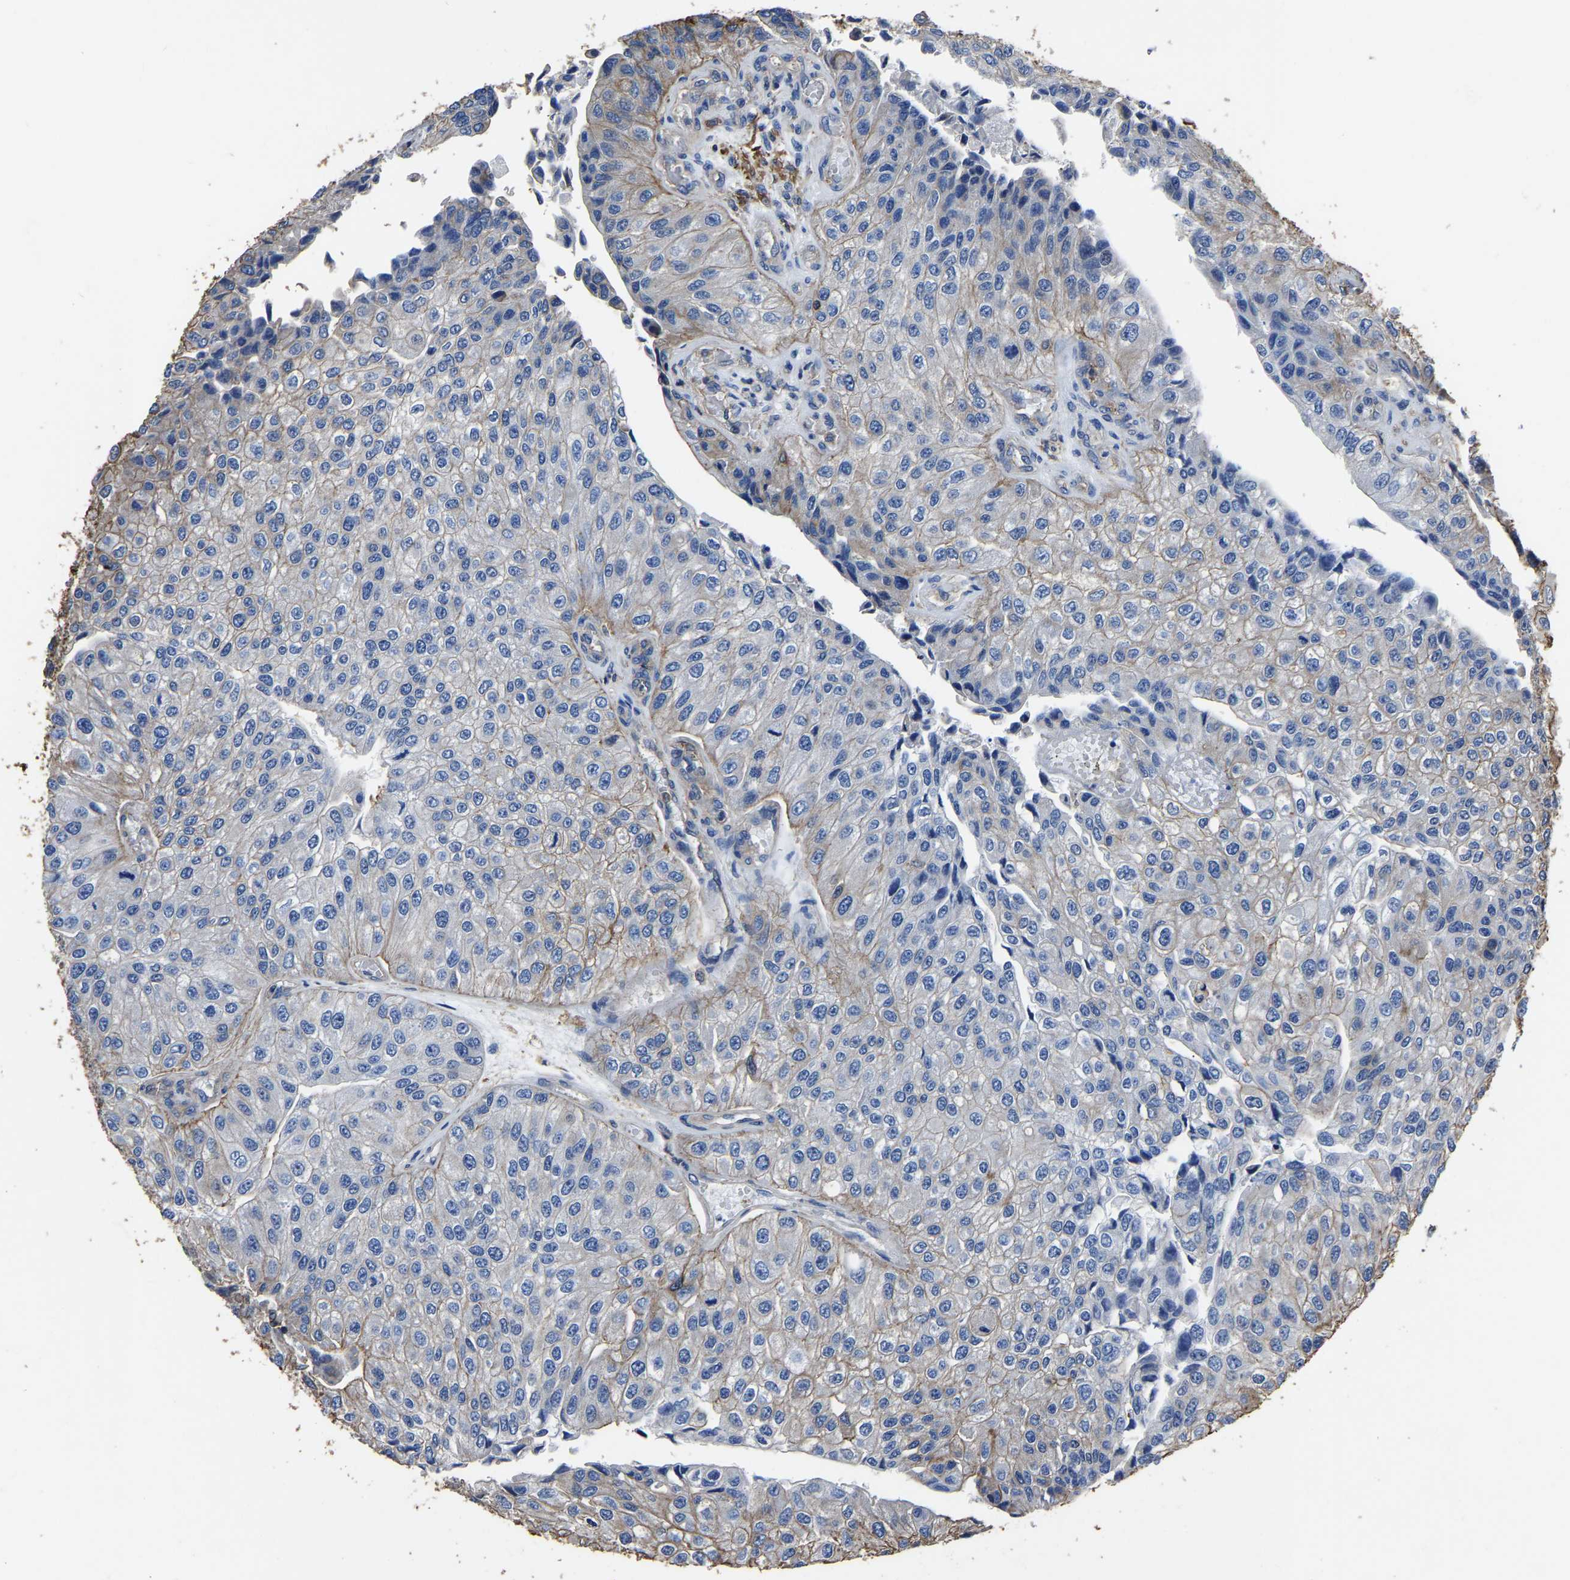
{"staining": {"intensity": "weak", "quantity": "<25%", "location": "cytoplasmic/membranous"}, "tissue": "urothelial cancer", "cell_type": "Tumor cells", "image_type": "cancer", "snomed": [{"axis": "morphology", "description": "Urothelial carcinoma, High grade"}, {"axis": "topography", "description": "Kidney"}, {"axis": "topography", "description": "Urinary bladder"}], "caption": "Tumor cells show no significant protein staining in urothelial carcinoma (high-grade).", "gene": "ARMT1", "patient": {"sex": "male", "age": 77}}